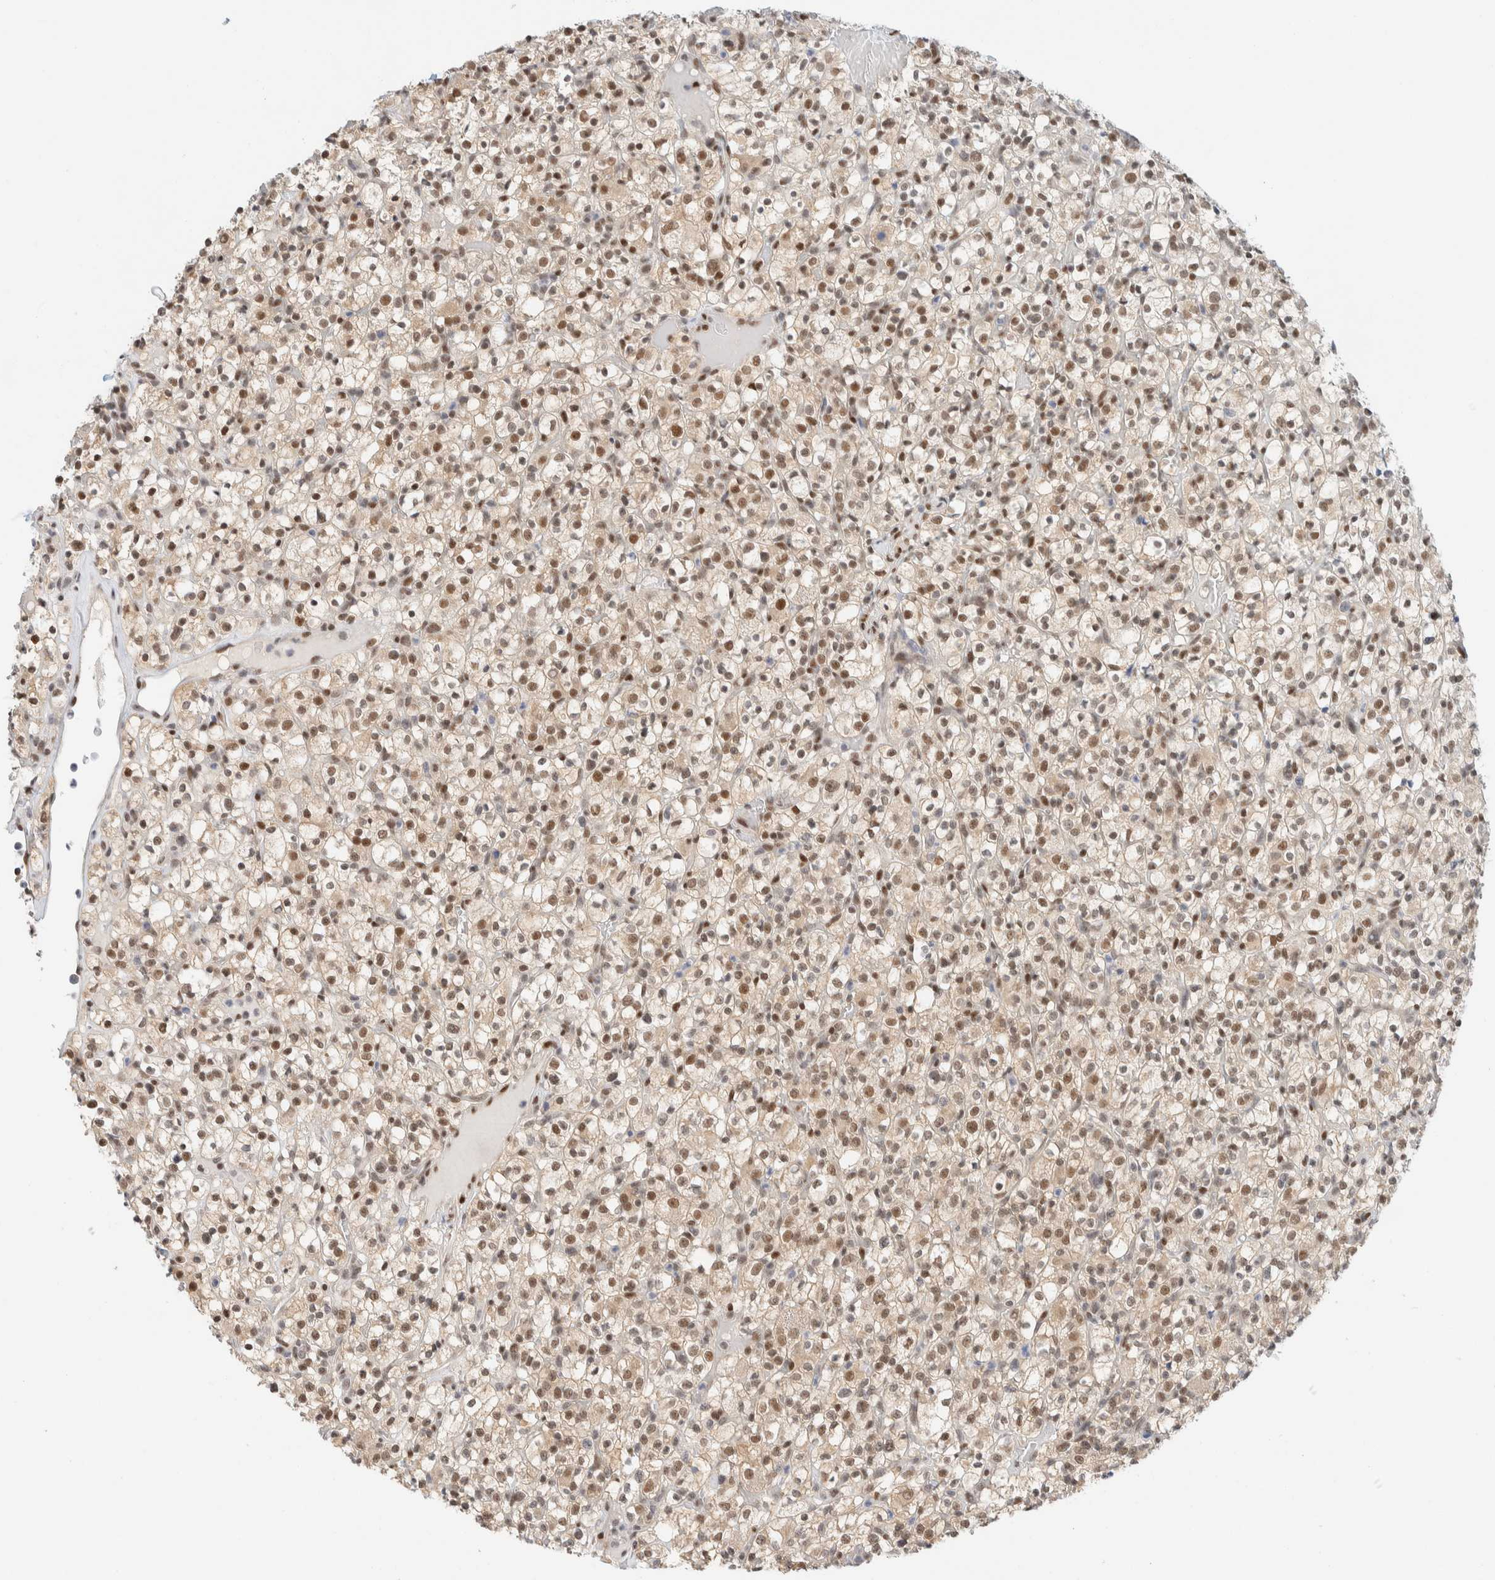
{"staining": {"intensity": "moderate", "quantity": ">75%", "location": "nuclear"}, "tissue": "renal cancer", "cell_type": "Tumor cells", "image_type": "cancer", "snomed": [{"axis": "morphology", "description": "Normal tissue, NOS"}, {"axis": "morphology", "description": "Adenocarcinoma, NOS"}, {"axis": "topography", "description": "Kidney"}], "caption": "Renal adenocarcinoma stained for a protein exhibits moderate nuclear positivity in tumor cells.", "gene": "PYGO2", "patient": {"sex": "female", "age": 72}}